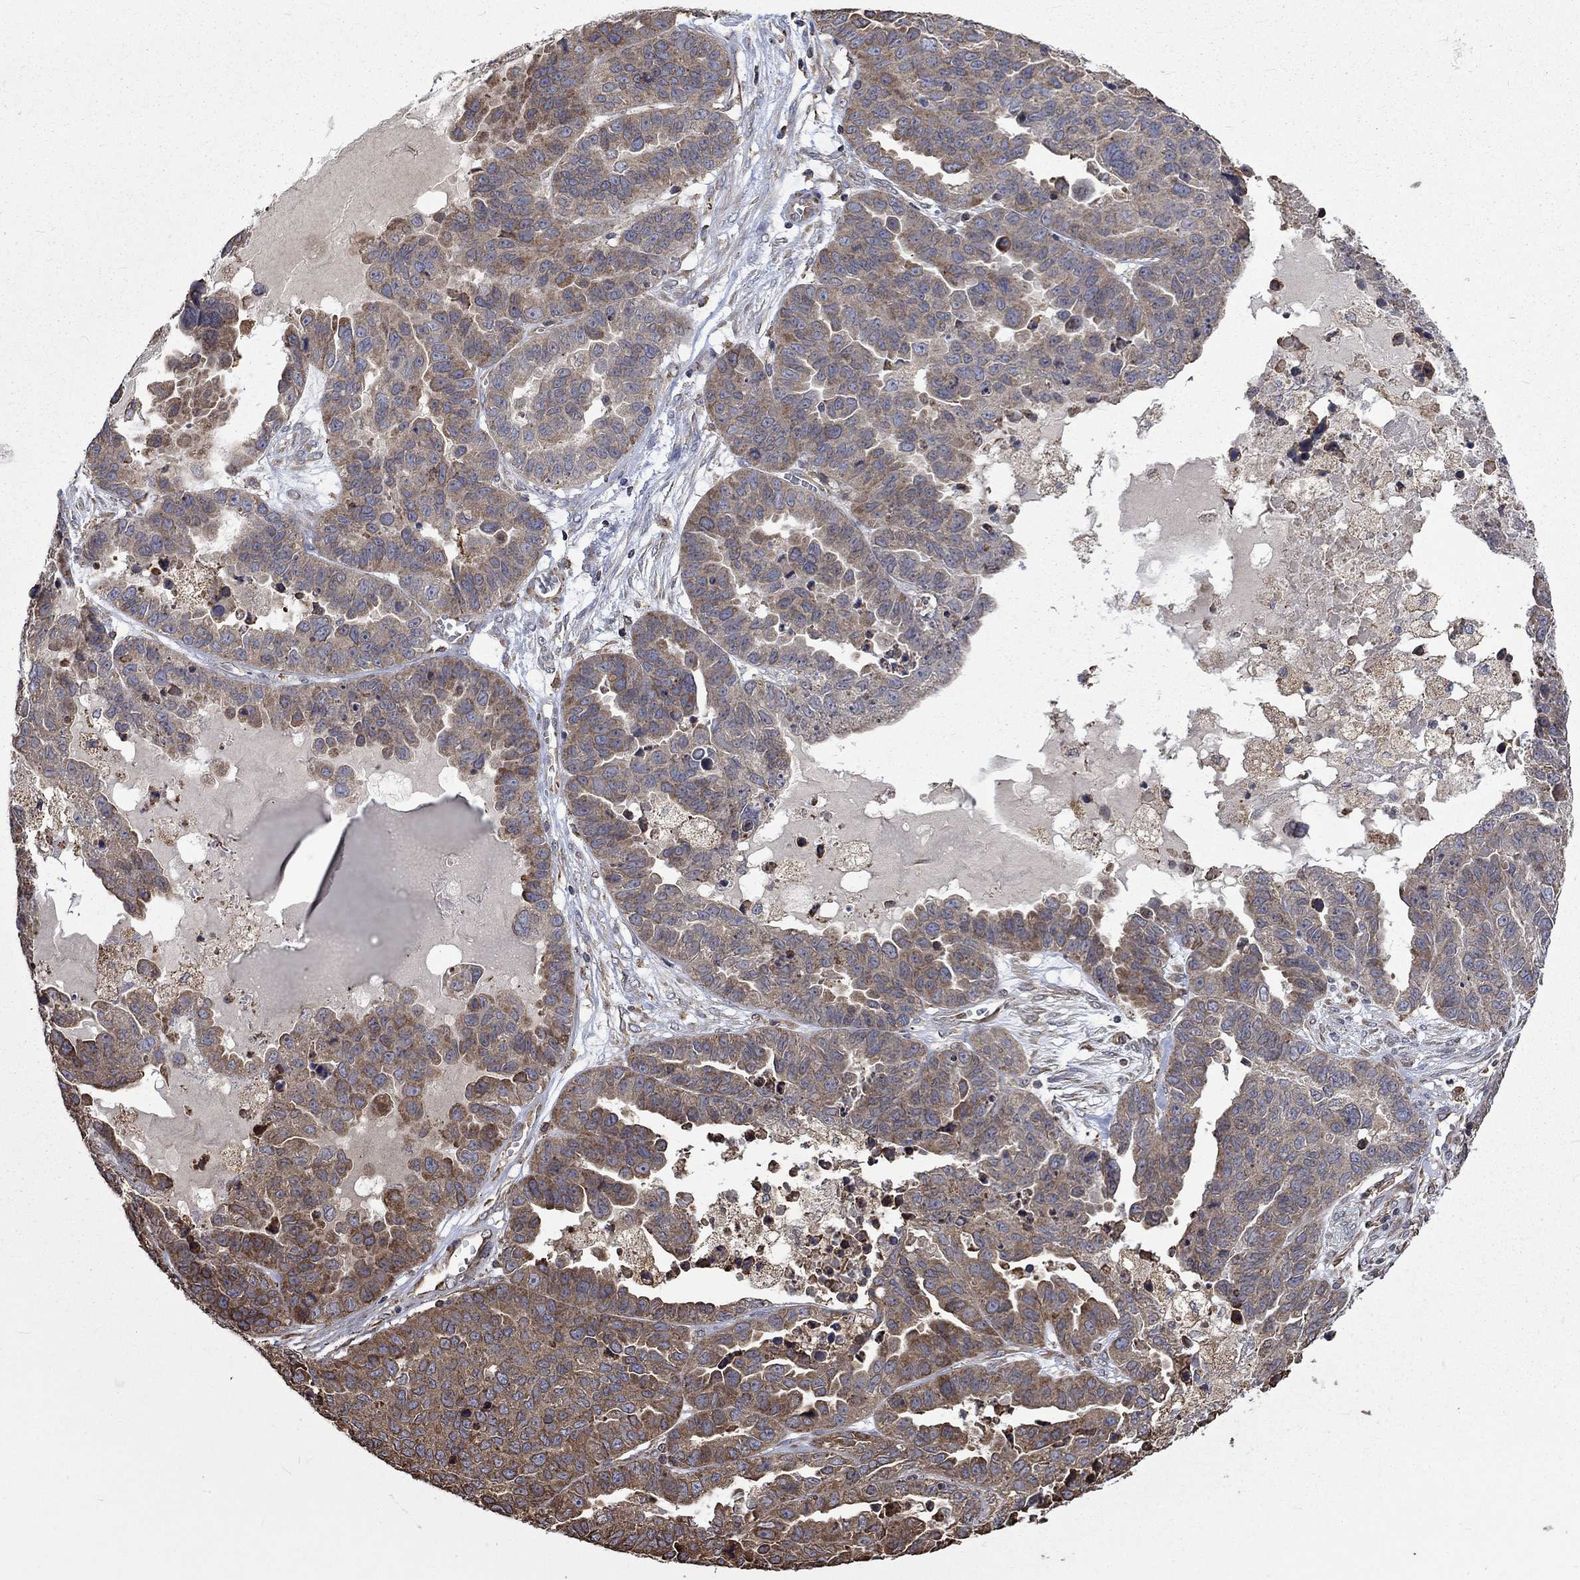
{"staining": {"intensity": "moderate", "quantity": "<25%", "location": "cytoplasmic/membranous"}, "tissue": "ovarian cancer", "cell_type": "Tumor cells", "image_type": "cancer", "snomed": [{"axis": "morphology", "description": "Cystadenocarcinoma, serous, NOS"}, {"axis": "topography", "description": "Ovary"}], "caption": "An image showing moderate cytoplasmic/membranous staining in approximately <25% of tumor cells in serous cystadenocarcinoma (ovarian), as visualized by brown immunohistochemical staining.", "gene": "ESRRA", "patient": {"sex": "female", "age": 87}}